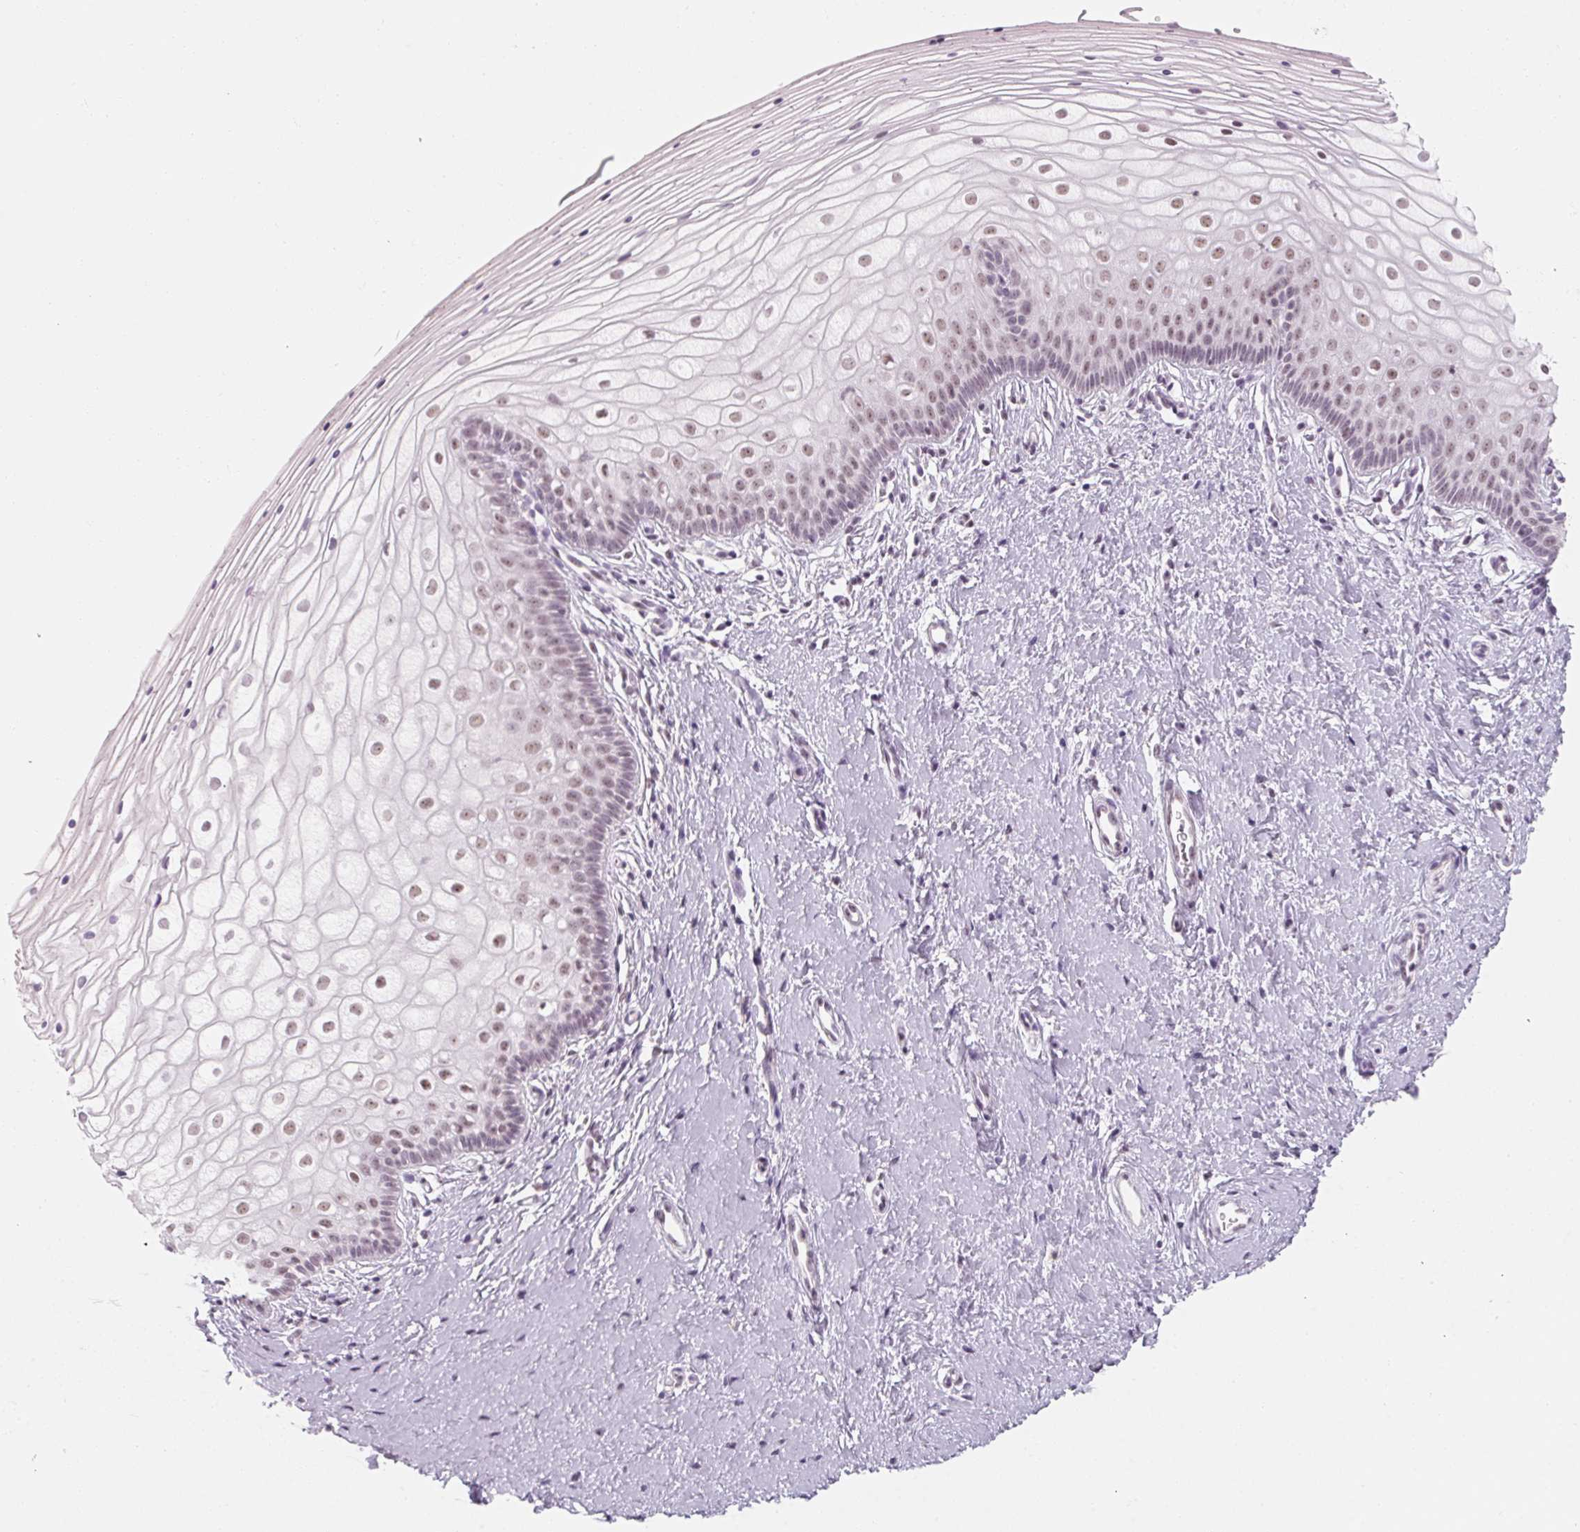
{"staining": {"intensity": "weak", "quantity": "25%-75%", "location": "nuclear"}, "tissue": "vagina", "cell_type": "Squamous epithelial cells", "image_type": "normal", "snomed": [{"axis": "morphology", "description": "Normal tissue, NOS"}, {"axis": "topography", "description": "Vagina"}], "caption": "Vagina stained with IHC shows weak nuclear positivity in approximately 25%-75% of squamous epithelial cells. (Brightfield microscopy of DAB IHC at high magnification).", "gene": "ZIC4", "patient": {"sex": "female", "age": 39}}